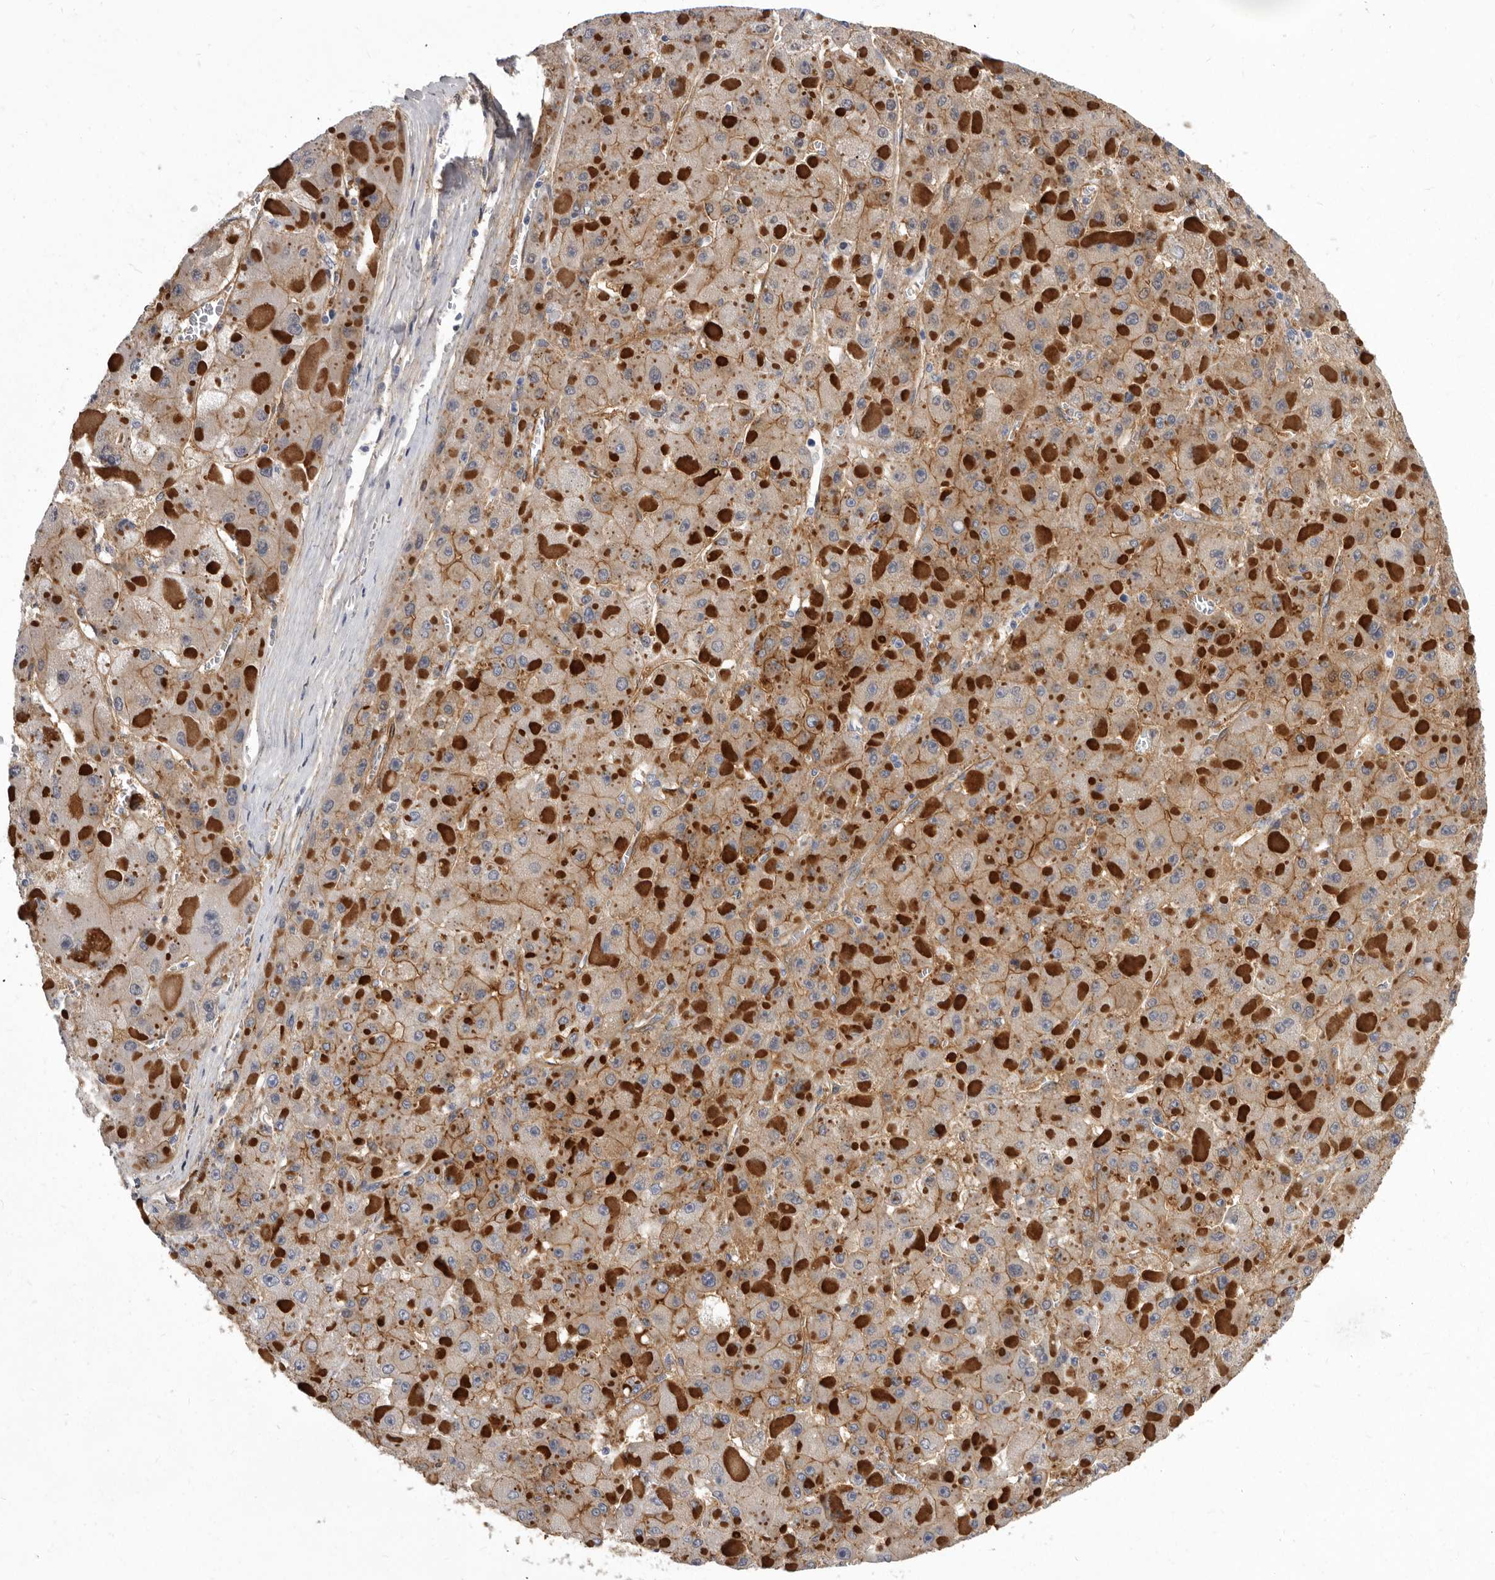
{"staining": {"intensity": "moderate", "quantity": "25%-75%", "location": "cytoplasmic/membranous"}, "tissue": "liver cancer", "cell_type": "Tumor cells", "image_type": "cancer", "snomed": [{"axis": "morphology", "description": "Carcinoma, Hepatocellular, NOS"}, {"axis": "topography", "description": "Liver"}], "caption": "Moderate cytoplasmic/membranous positivity is appreciated in about 25%-75% of tumor cells in liver cancer (hepatocellular carcinoma).", "gene": "ENAH", "patient": {"sex": "female", "age": 73}}